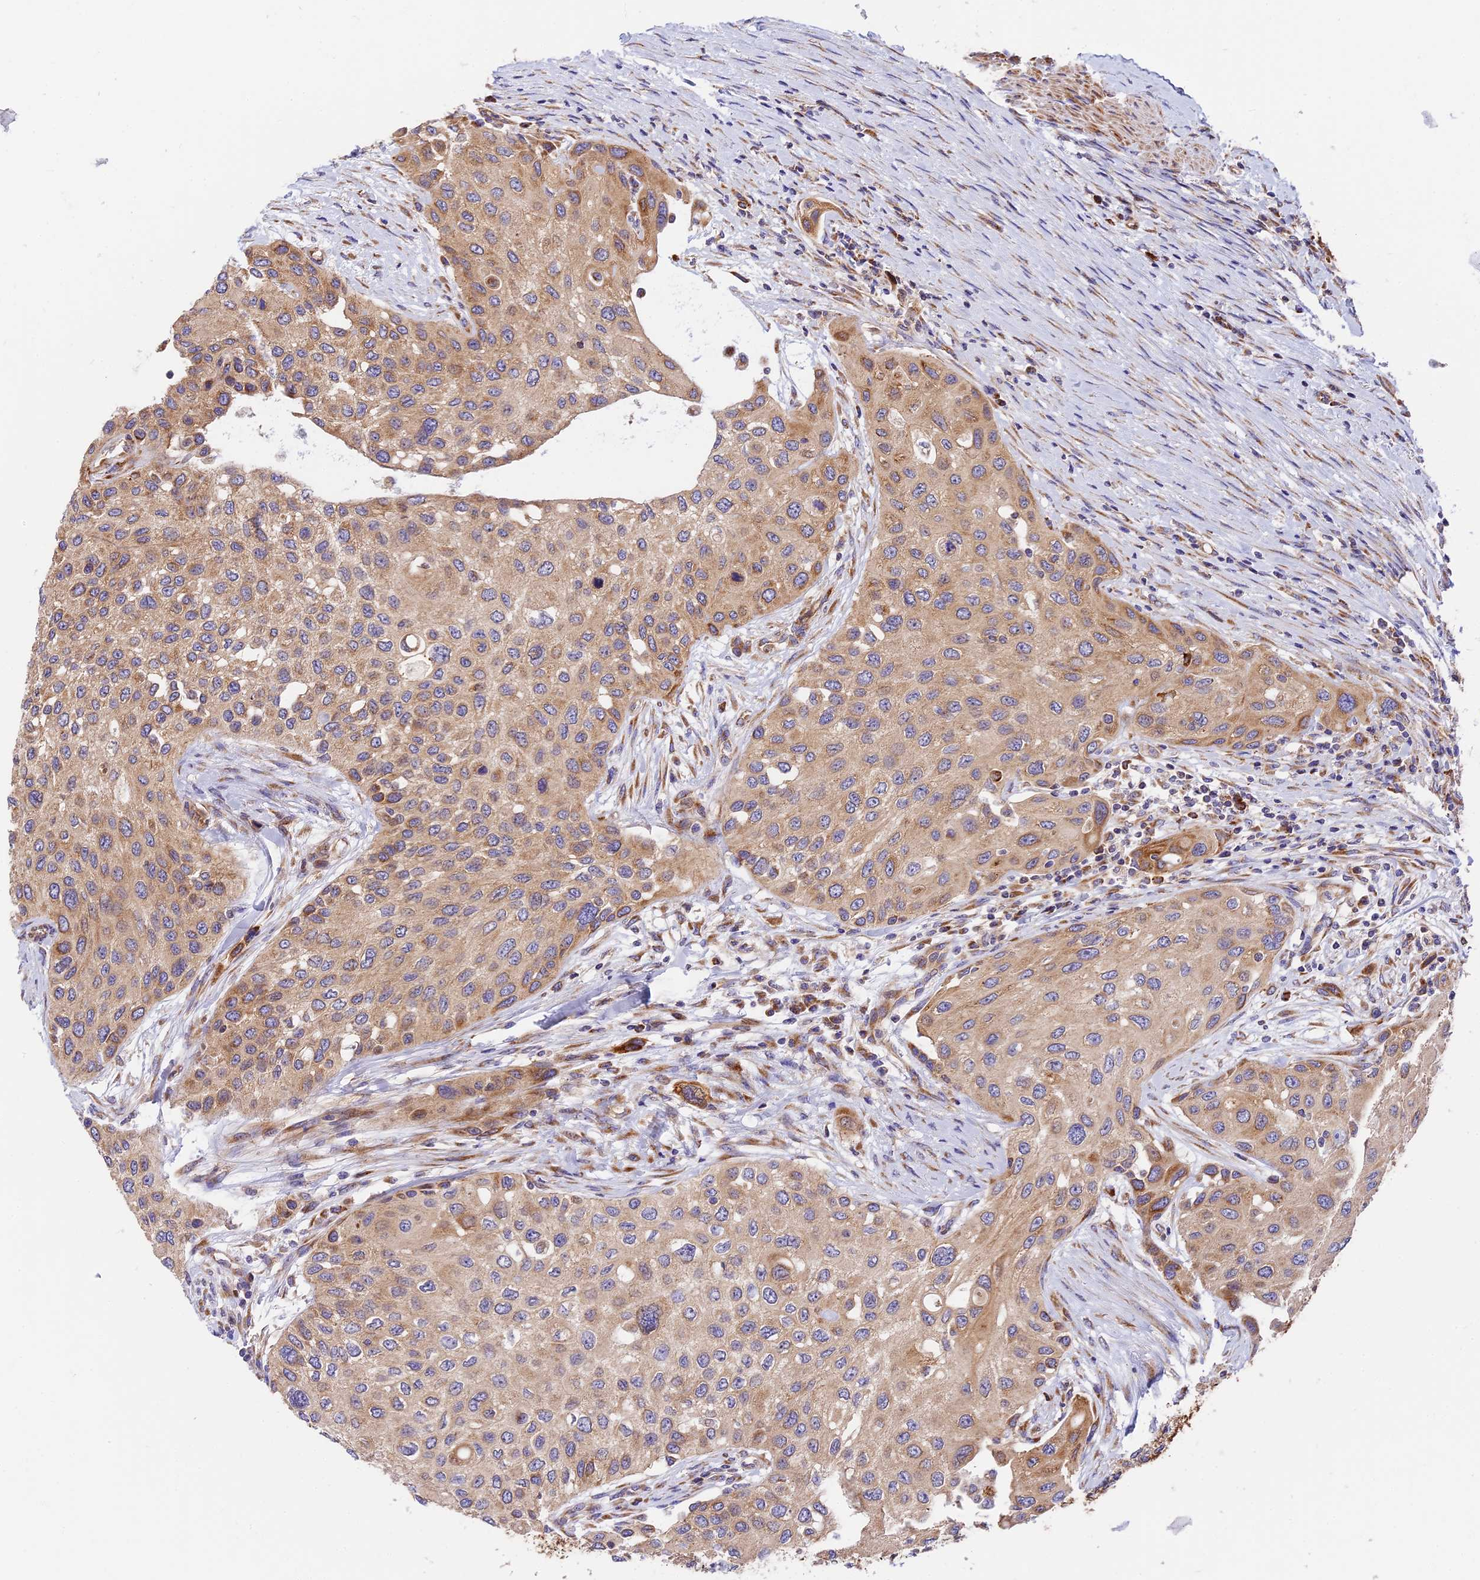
{"staining": {"intensity": "weak", "quantity": "25%-75%", "location": "cytoplasmic/membranous"}, "tissue": "urothelial cancer", "cell_type": "Tumor cells", "image_type": "cancer", "snomed": [{"axis": "morphology", "description": "Normal tissue, NOS"}, {"axis": "morphology", "description": "Urothelial carcinoma, High grade"}, {"axis": "topography", "description": "Vascular tissue"}, {"axis": "topography", "description": "Urinary bladder"}], "caption": "IHC photomicrograph of urothelial cancer stained for a protein (brown), which reveals low levels of weak cytoplasmic/membranous positivity in about 25%-75% of tumor cells.", "gene": "MRAS", "patient": {"sex": "female", "age": 56}}